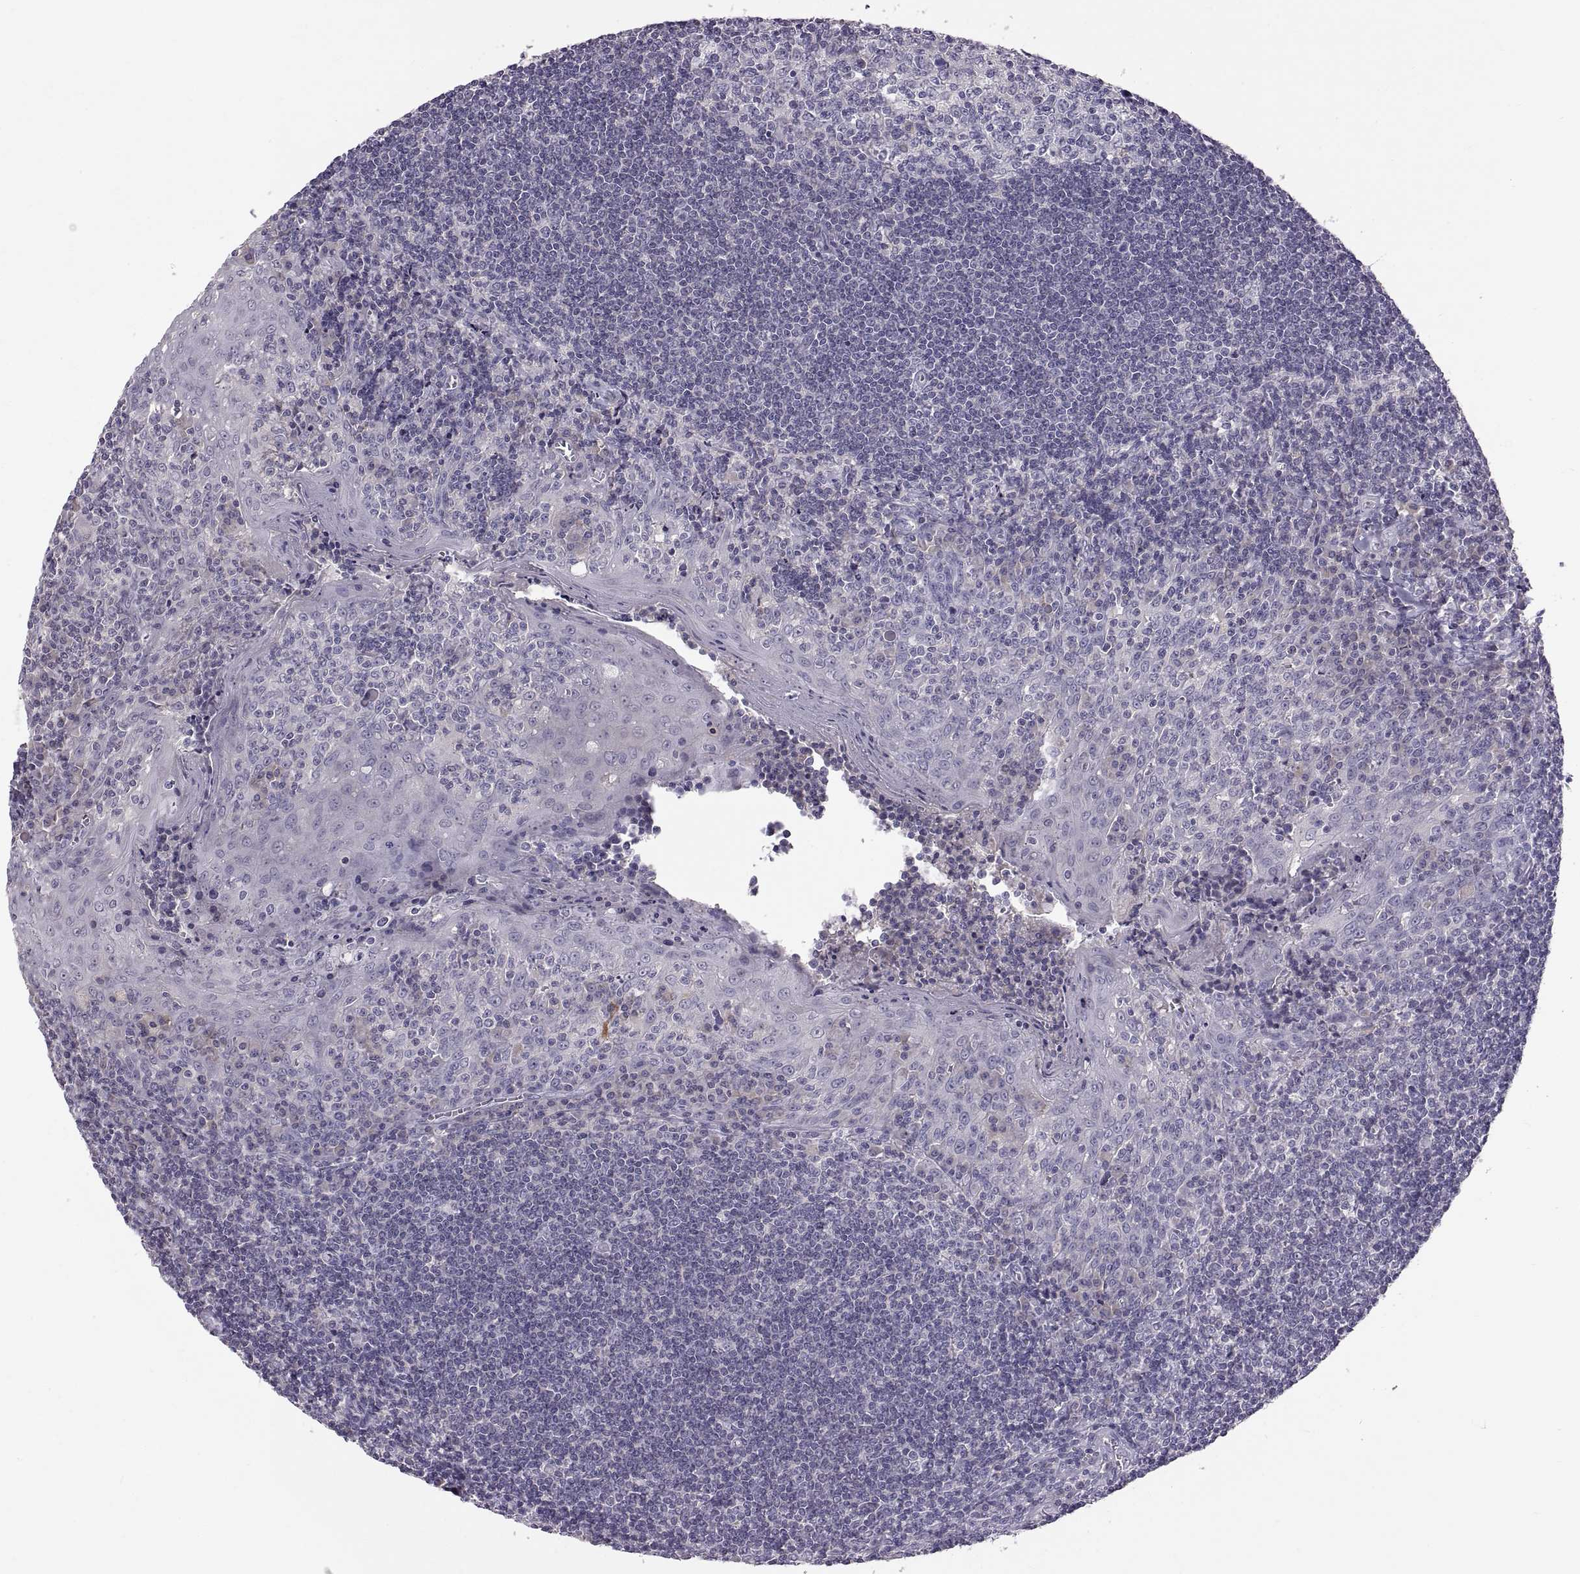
{"staining": {"intensity": "negative", "quantity": "none", "location": "none"}, "tissue": "tonsil", "cell_type": "Germinal center cells", "image_type": "normal", "snomed": [{"axis": "morphology", "description": "Normal tissue, NOS"}, {"axis": "topography", "description": "Tonsil"}], "caption": "The histopathology image exhibits no staining of germinal center cells in benign tonsil. (IHC, brightfield microscopy, high magnification).", "gene": "WFDC8", "patient": {"sex": "male", "age": 33}}